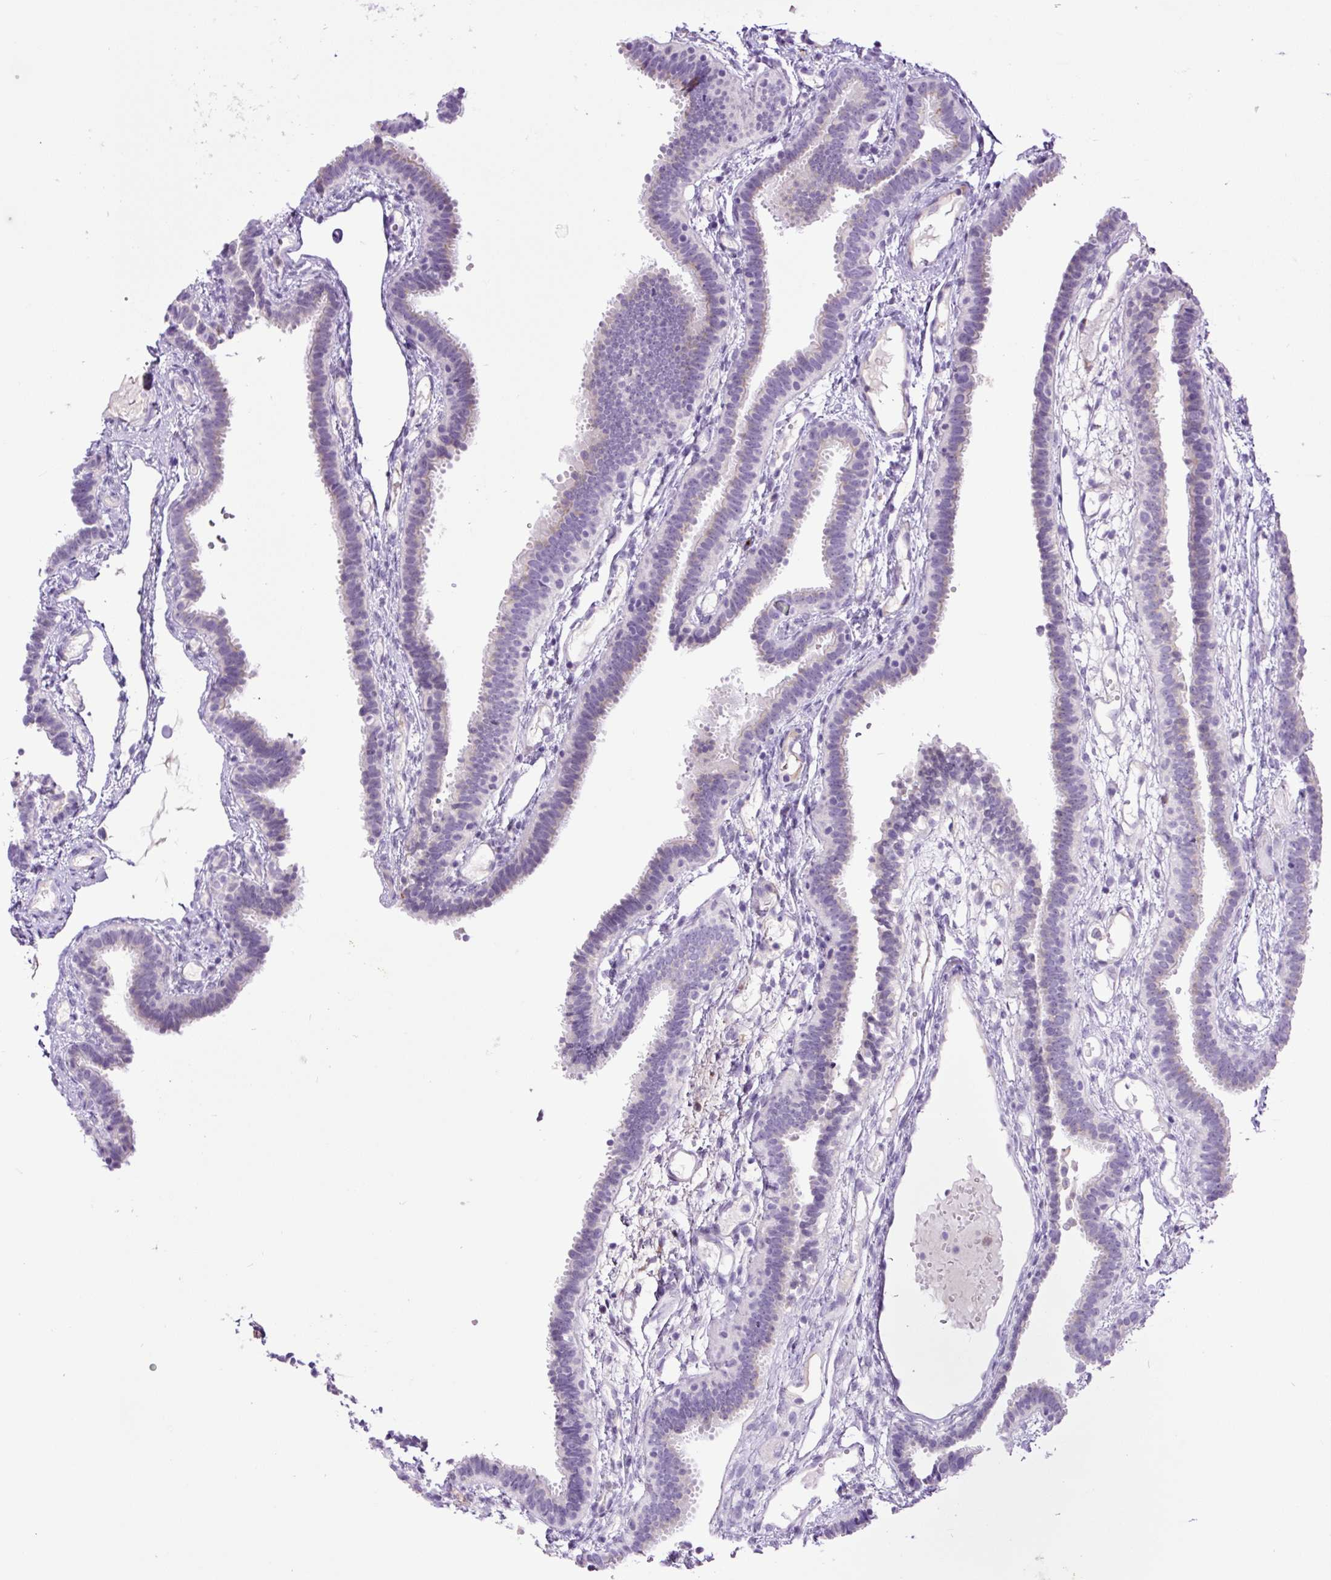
{"staining": {"intensity": "negative", "quantity": "none", "location": "none"}, "tissue": "fallopian tube", "cell_type": "Glandular cells", "image_type": "normal", "snomed": [{"axis": "morphology", "description": "Normal tissue, NOS"}, {"axis": "topography", "description": "Fallopian tube"}], "caption": "The histopathology image displays no staining of glandular cells in benign fallopian tube.", "gene": "MFSD3", "patient": {"sex": "female", "age": 37}}